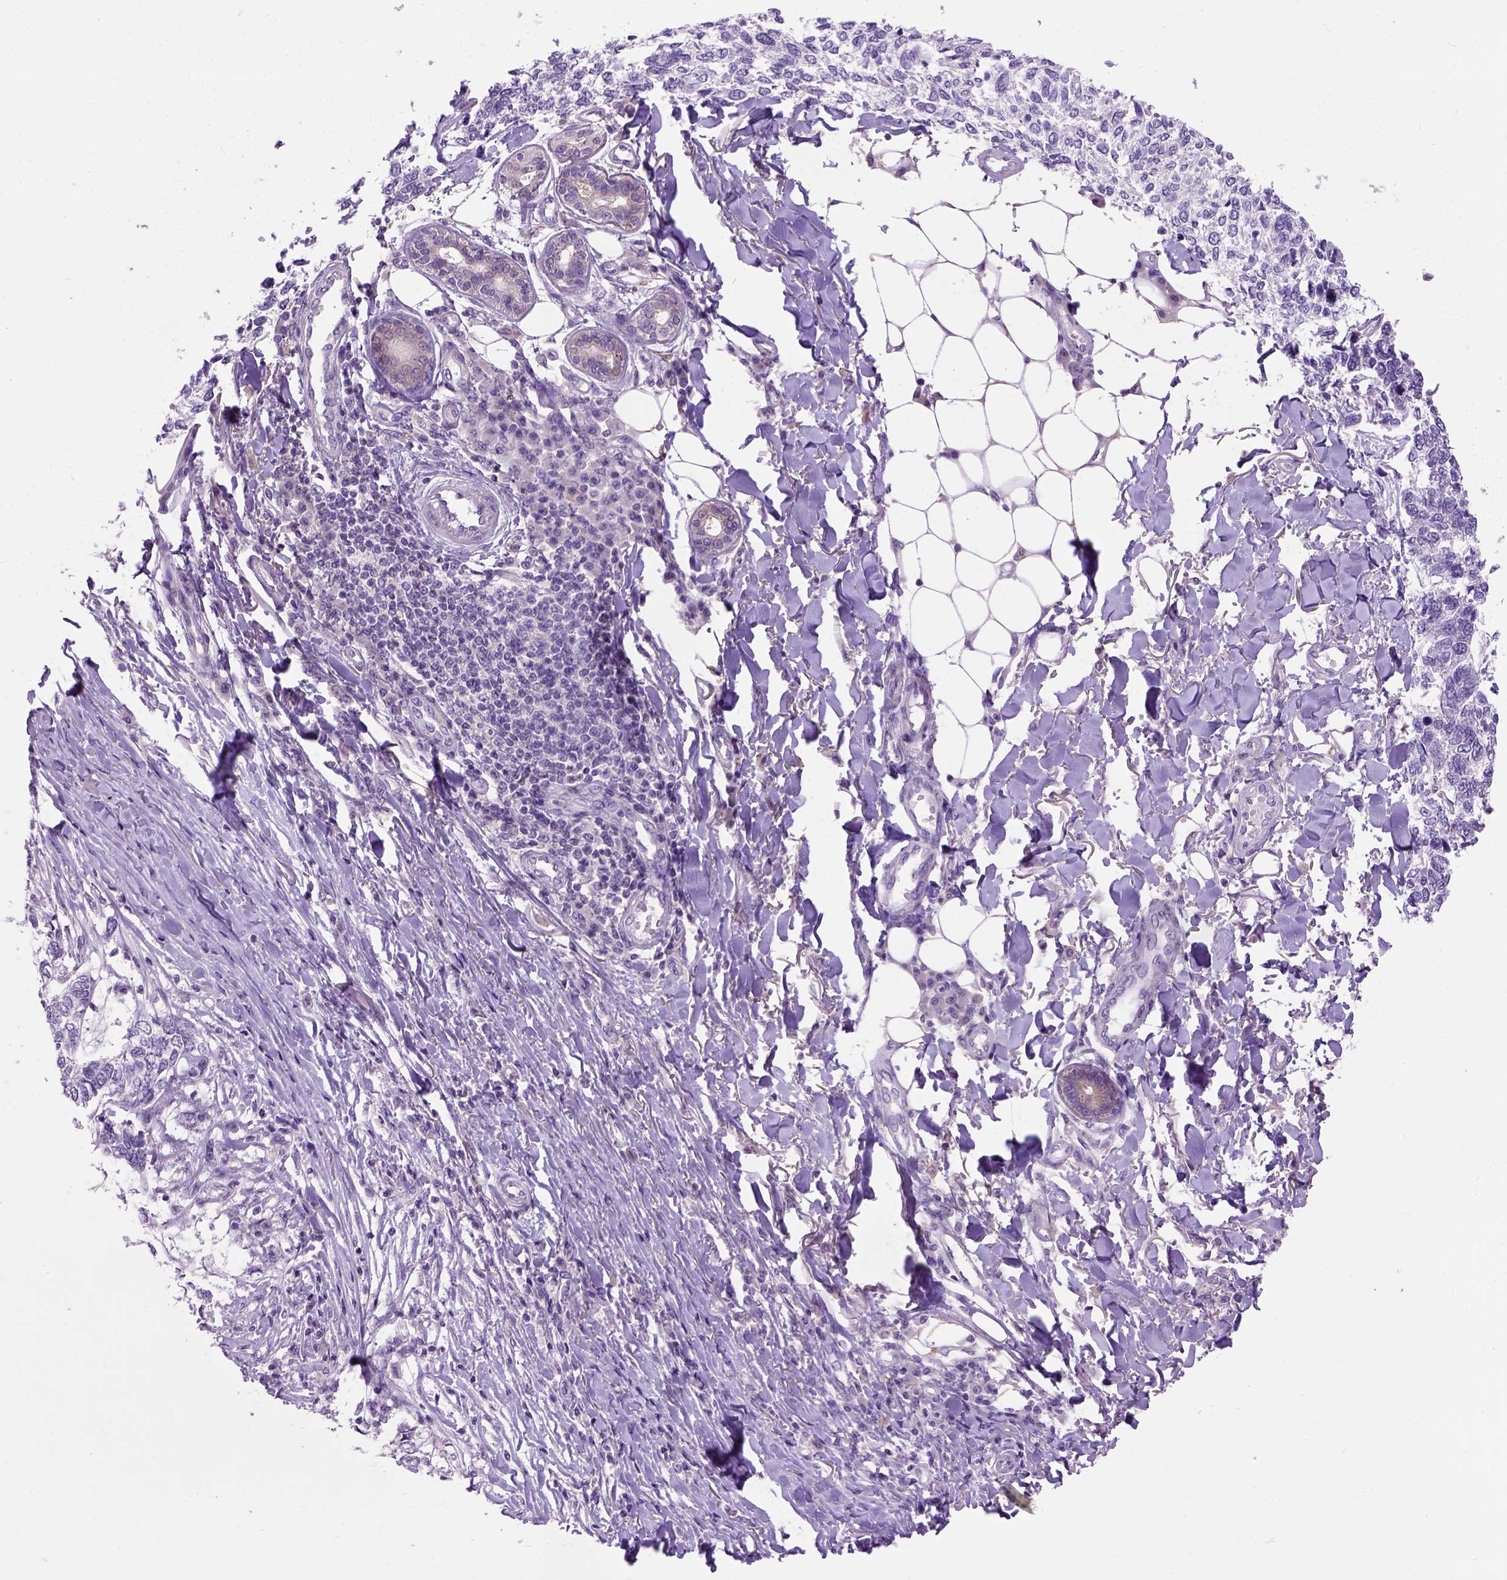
{"staining": {"intensity": "negative", "quantity": "none", "location": "none"}, "tissue": "skin cancer", "cell_type": "Tumor cells", "image_type": "cancer", "snomed": [{"axis": "morphology", "description": "Basal cell carcinoma"}, {"axis": "topography", "description": "Skin"}], "caption": "Tumor cells are negative for protein expression in human skin cancer (basal cell carcinoma).", "gene": "MAPT", "patient": {"sex": "female", "age": 65}}